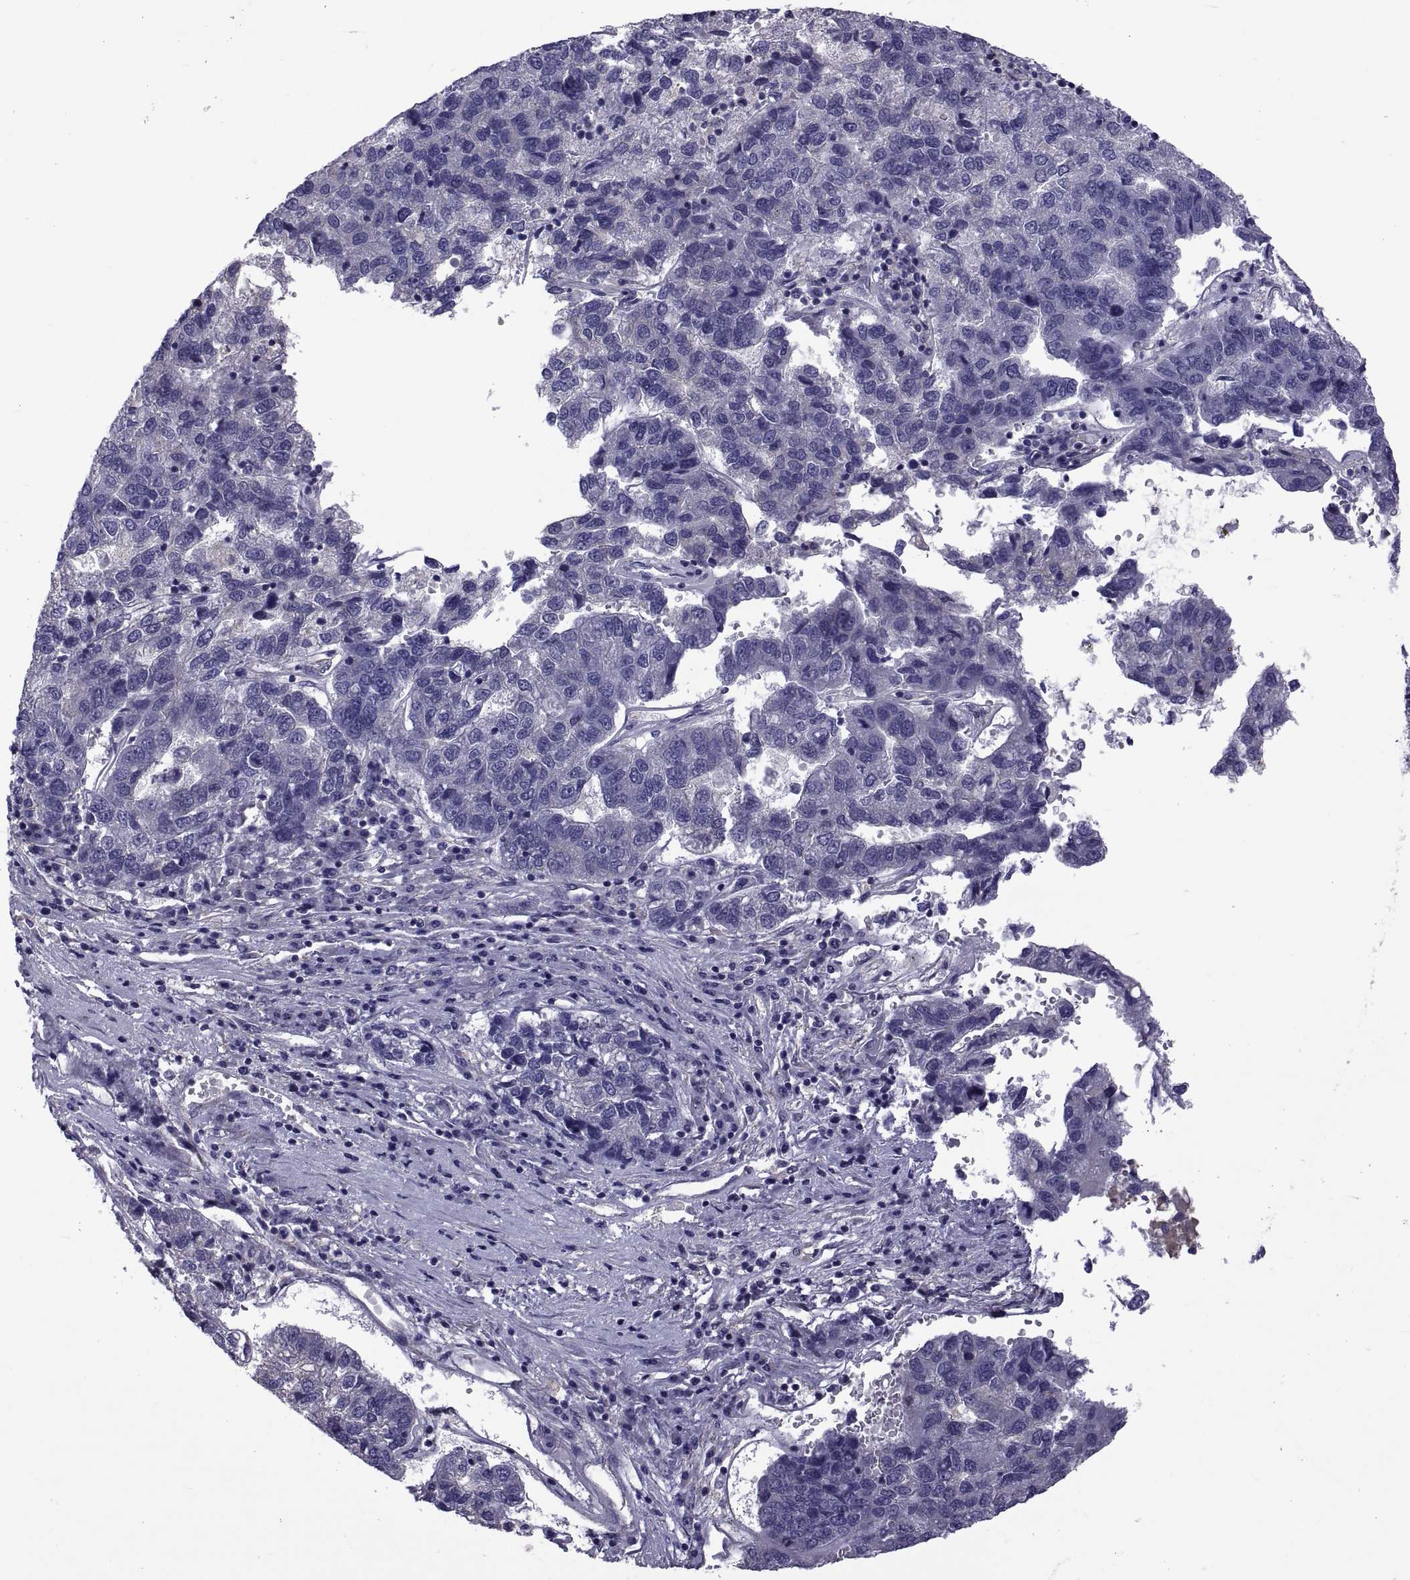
{"staining": {"intensity": "negative", "quantity": "none", "location": "none"}, "tissue": "pancreatic cancer", "cell_type": "Tumor cells", "image_type": "cancer", "snomed": [{"axis": "morphology", "description": "Adenocarcinoma, NOS"}, {"axis": "topography", "description": "Pancreas"}], "caption": "Pancreatic cancer was stained to show a protein in brown. There is no significant staining in tumor cells. The staining was performed using DAB to visualize the protein expression in brown, while the nuclei were stained in blue with hematoxylin (Magnification: 20x).", "gene": "TMC3", "patient": {"sex": "female", "age": 61}}